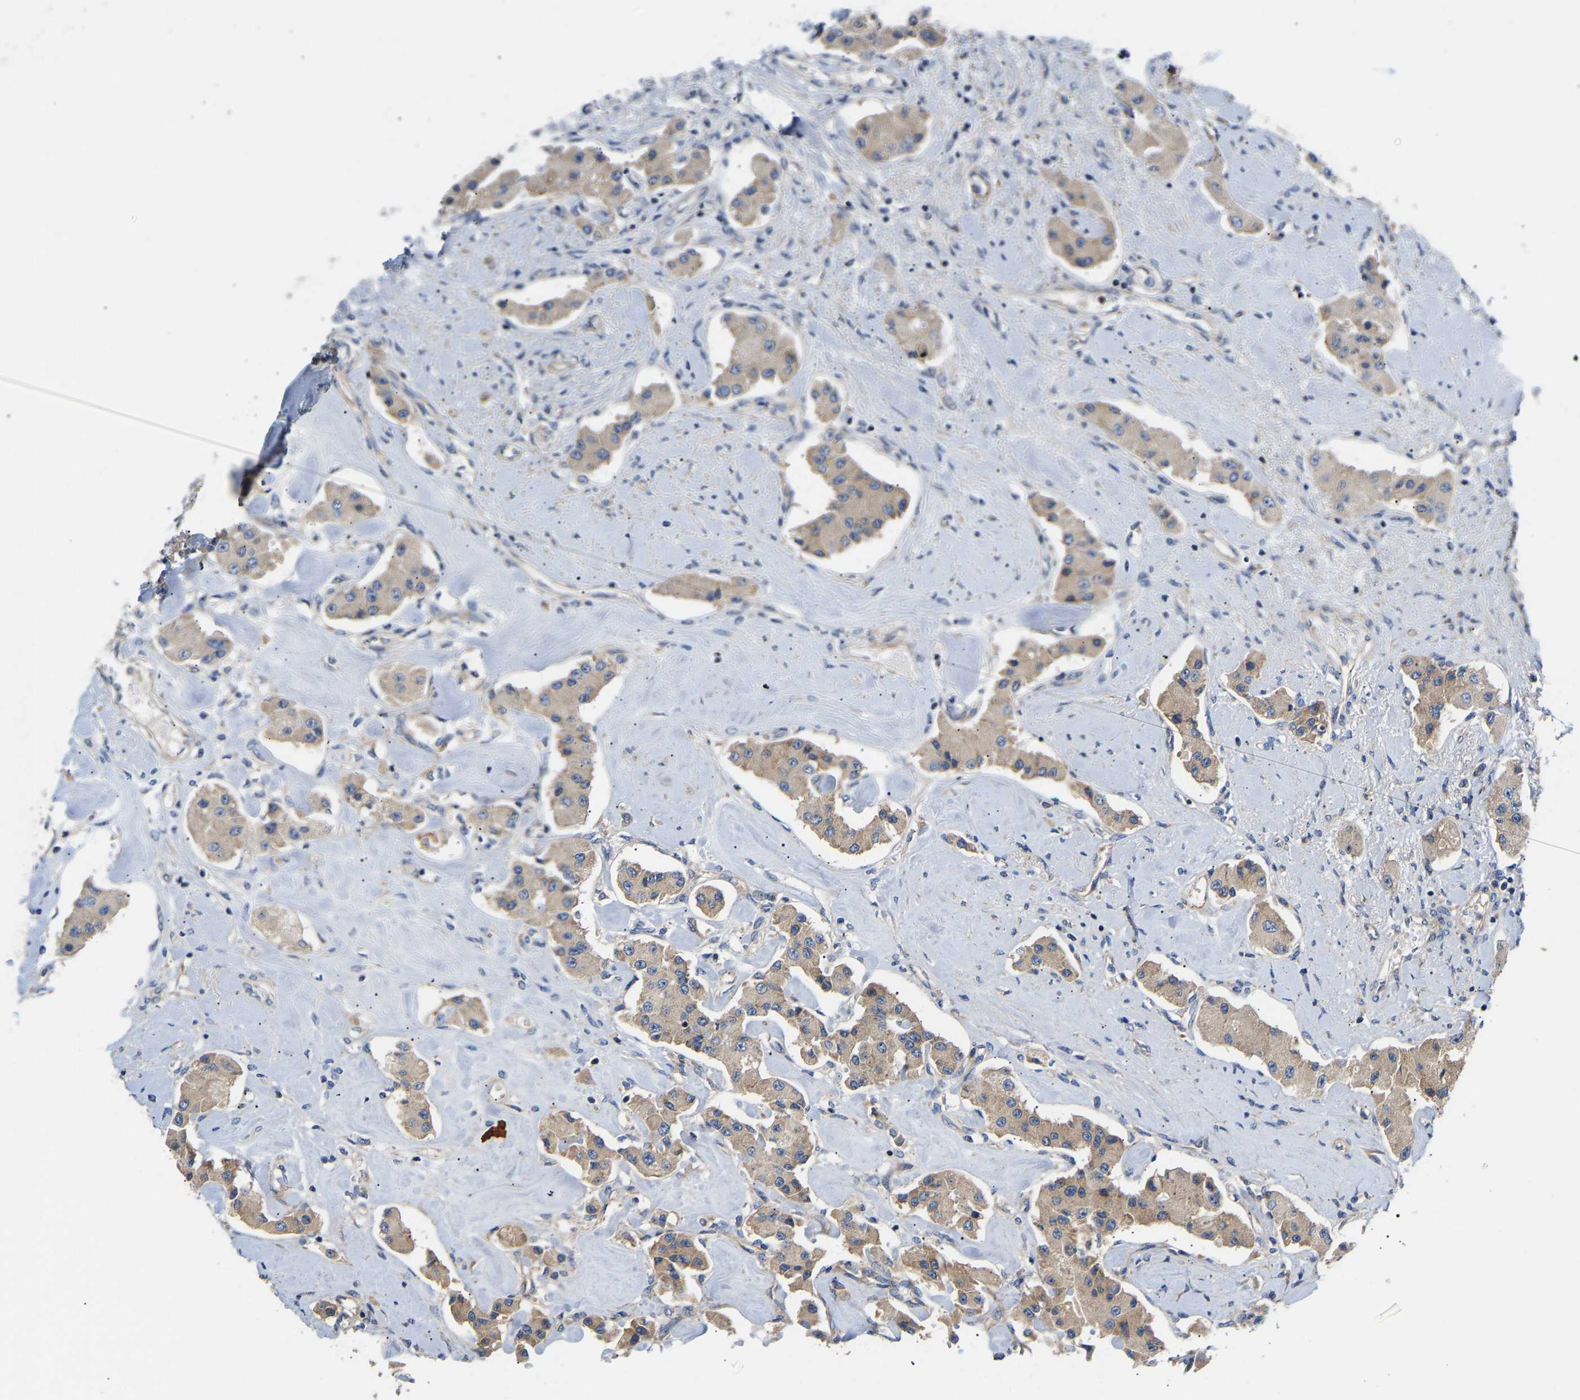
{"staining": {"intensity": "weak", "quantity": ">75%", "location": "cytoplasmic/membranous"}, "tissue": "carcinoid", "cell_type": "Tumor cells", "image_type": "cancer", "snomed": [{"axis": "morphology", "description": "Carcinoid, malignant, NOS"}, {"axis": "topography", "description": "Pancreas"}], "caption": "DAB immunohistochemical staining of malignant carcinoid reveals weak cytoplasmic/membranous protein expression in approximately >75% of tumor cells. Immunohistochemistry stains the protein of interest in brown and the nuclei are stained blue.", "gene": "AIMP2", "patient": {"sex": "male", "age": 41}}